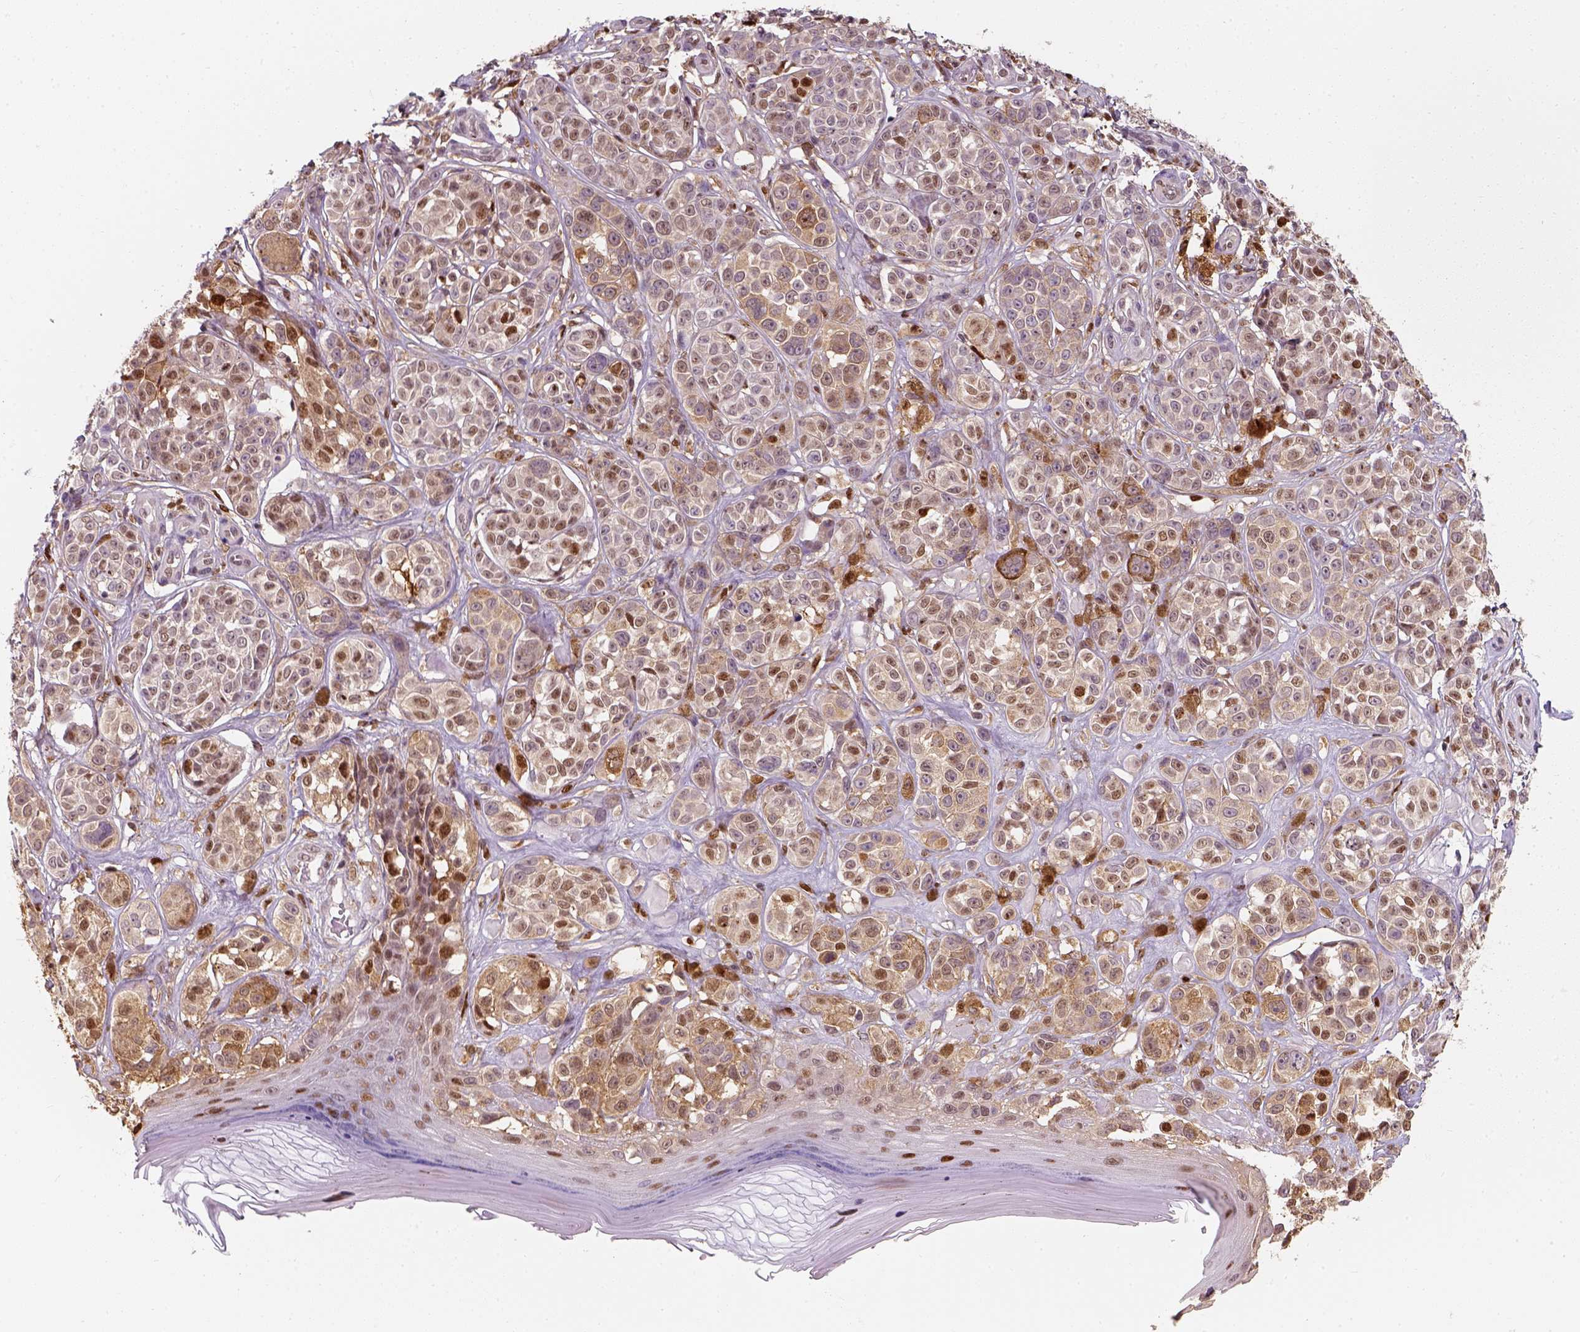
{"staining": {"intensity": "moderate", "quantity": "<25%", "location": "cytoplasmic/membranous,nuclear"}, "tissue": "melanoma", "cell_type": "Tumor cells", "image_type": "cancer", "snomed": [{"axis": "morphology", "description": "Malignant melanoma, NOS"}, {"axis": "topography", "description": "Skin"}], "caption": "IHC micrograph of human melanoma stained for a protein (brown), which reveals low levels of moderate cytoplasmic/membranous and nuclear staining in about <25% of tumor cells.", "gene": "SQSTM1", "patient": {"sex": "female", "age": 90}}